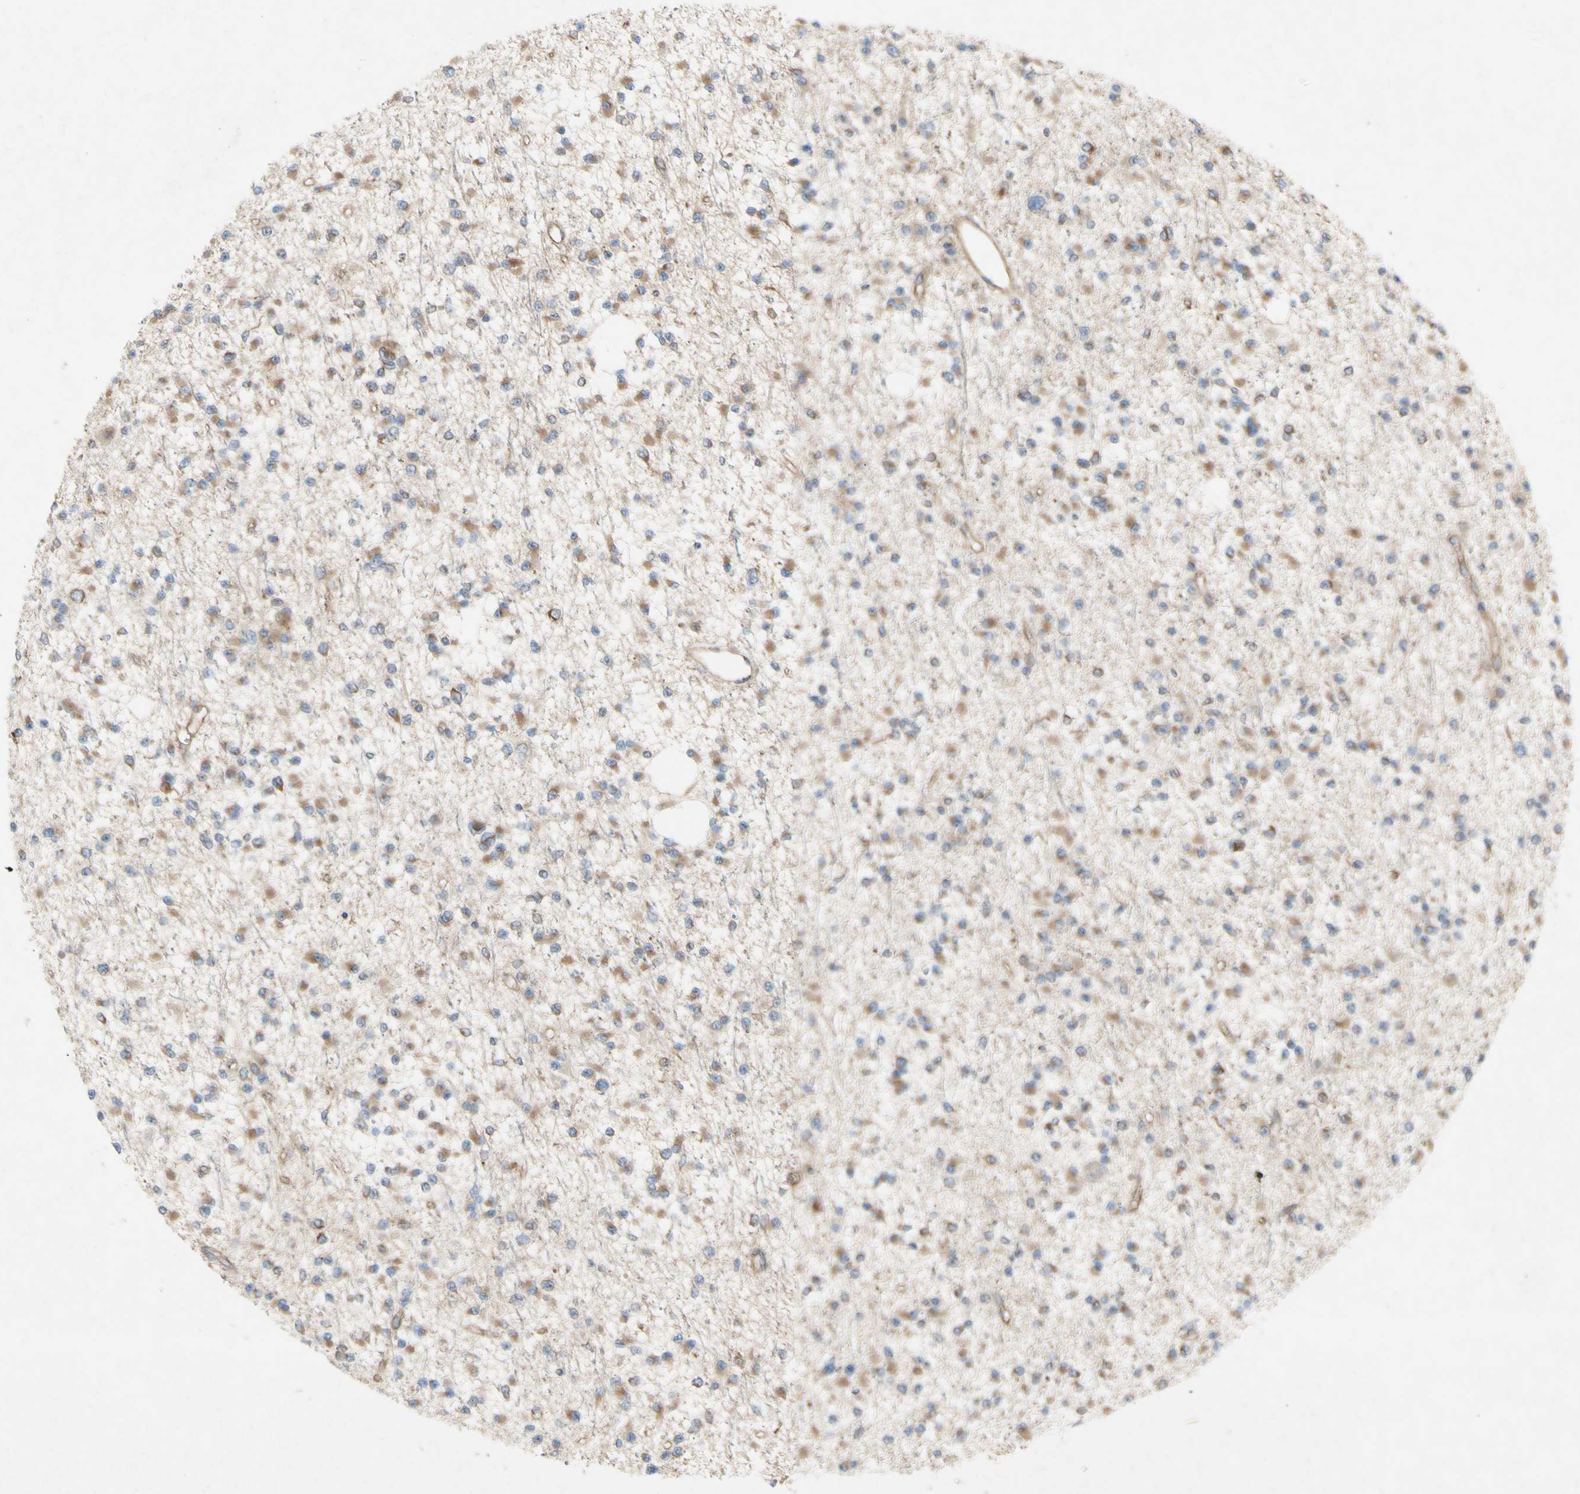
{"staining": {"intensity": "moderate", "quantity": "25%-75%", "location": "cytoplasmic/membranous"}, "tissue": "glioma", "cell_type": "Tumor cells", "image_type": "cancer", "snomed": [{"axis": "morphology", "description": "Glioma, malignant, Low grade"}, {"axis": "topography", "description": "Brain"}], "caption": "Human glioma stained with a brown dye displays moderate cytoplasmic/membranous positive positivity in approximately 25%-75% of tumor cells.", "gene": "KLC1", "patient": {"sex": "female", "age": 22}}